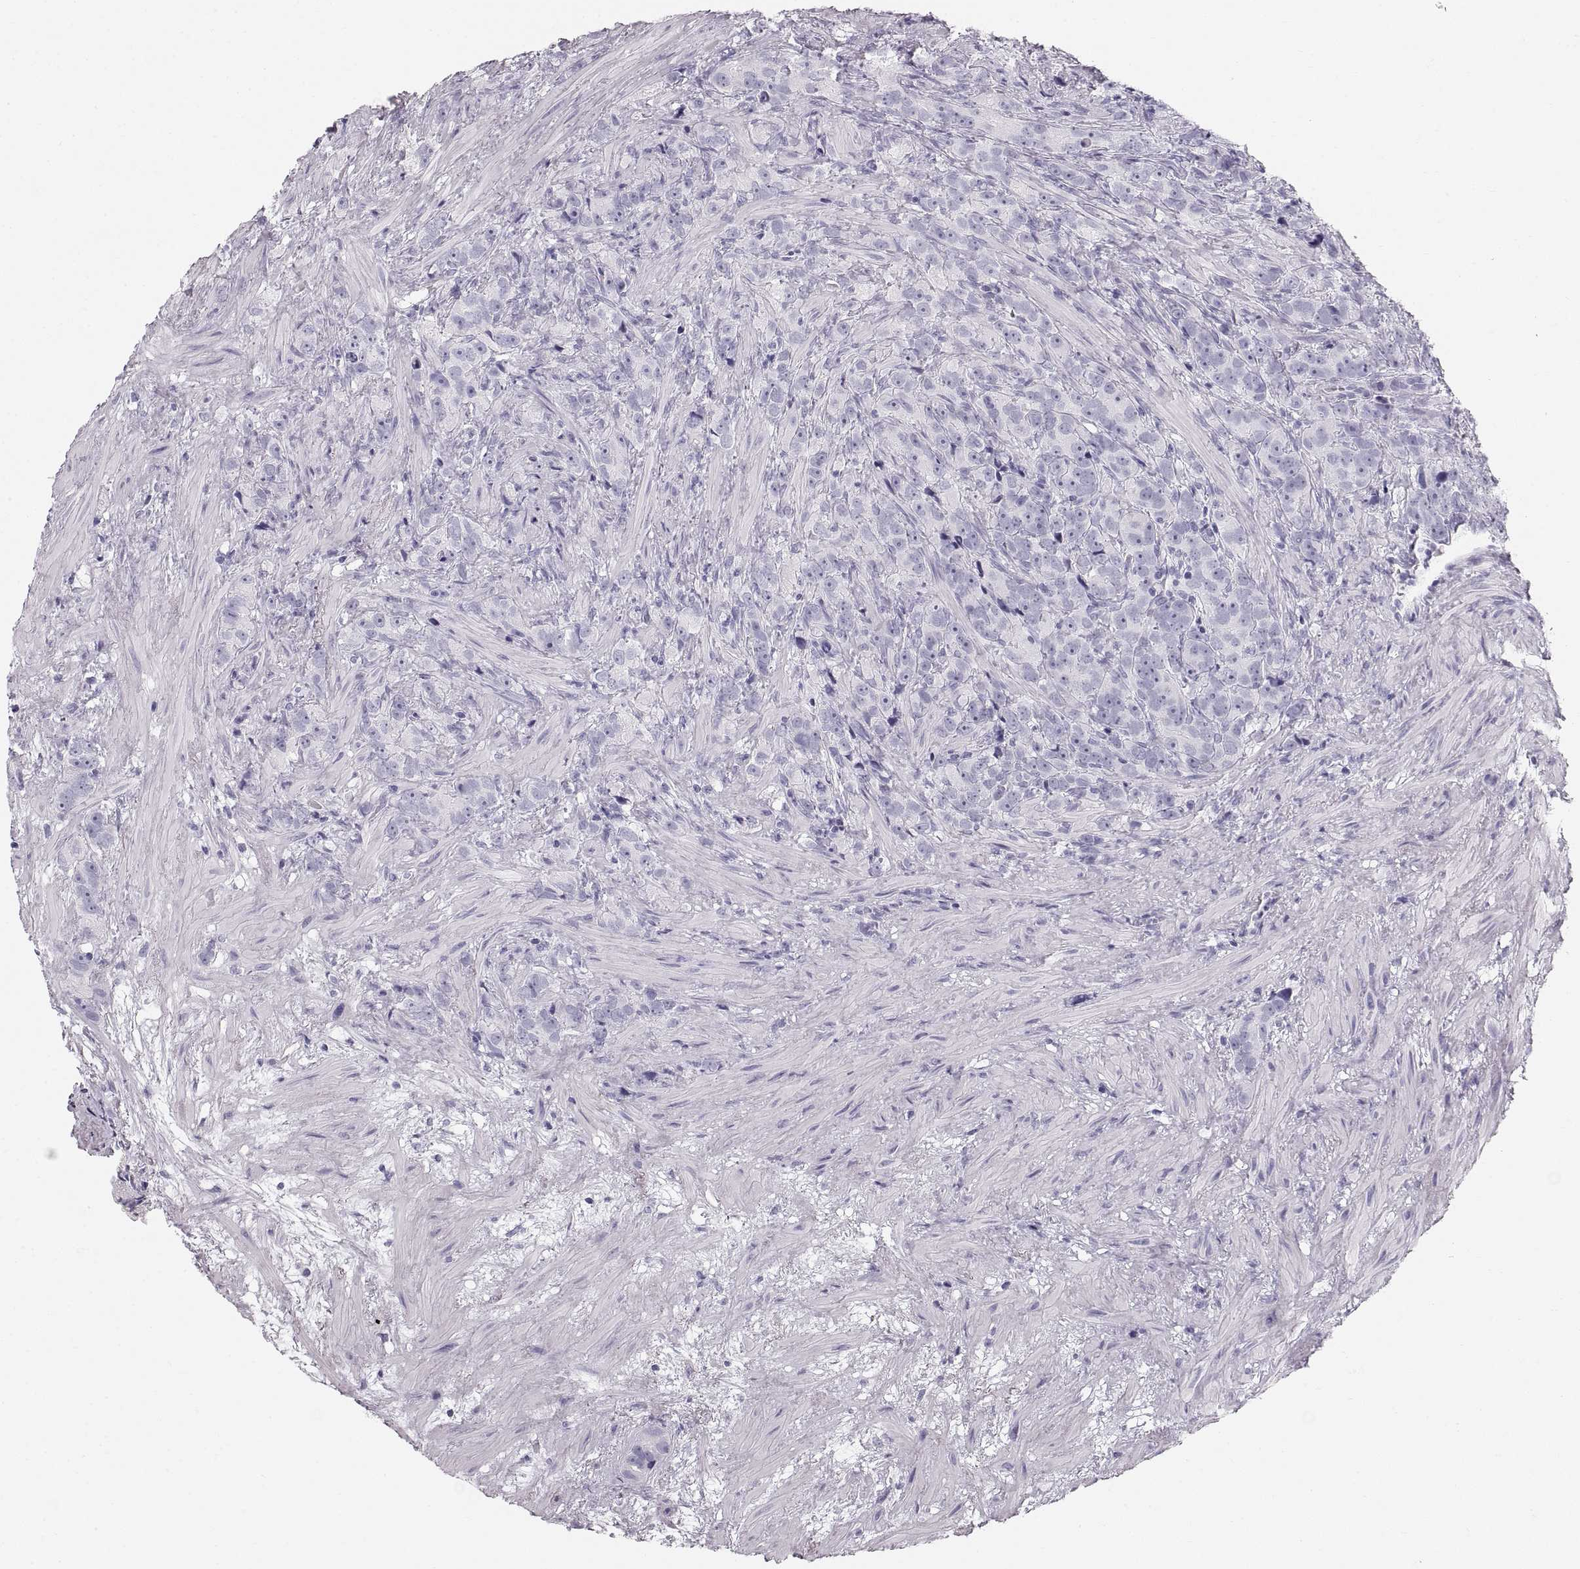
{"staining": {"intensity": "negative", "quantity": "none", "location": "none"}, "tissue": "prostate cancer", "cell_type": "Tumor cells", "image_type": "cancer", "snomed": [{"axis": "morphology", "description": "Adenocarcinoma, High grade"}, {"axis": "topography", "description": "Prostate"}], "caption": "IHC histopathology image of prostate cancer (high-grade adenocarcinoma) stained for a protein (brown), which shows no staining in tumor cells.", "gene": "CRYAA", "patient": {"sex": "male", "age": 90}}